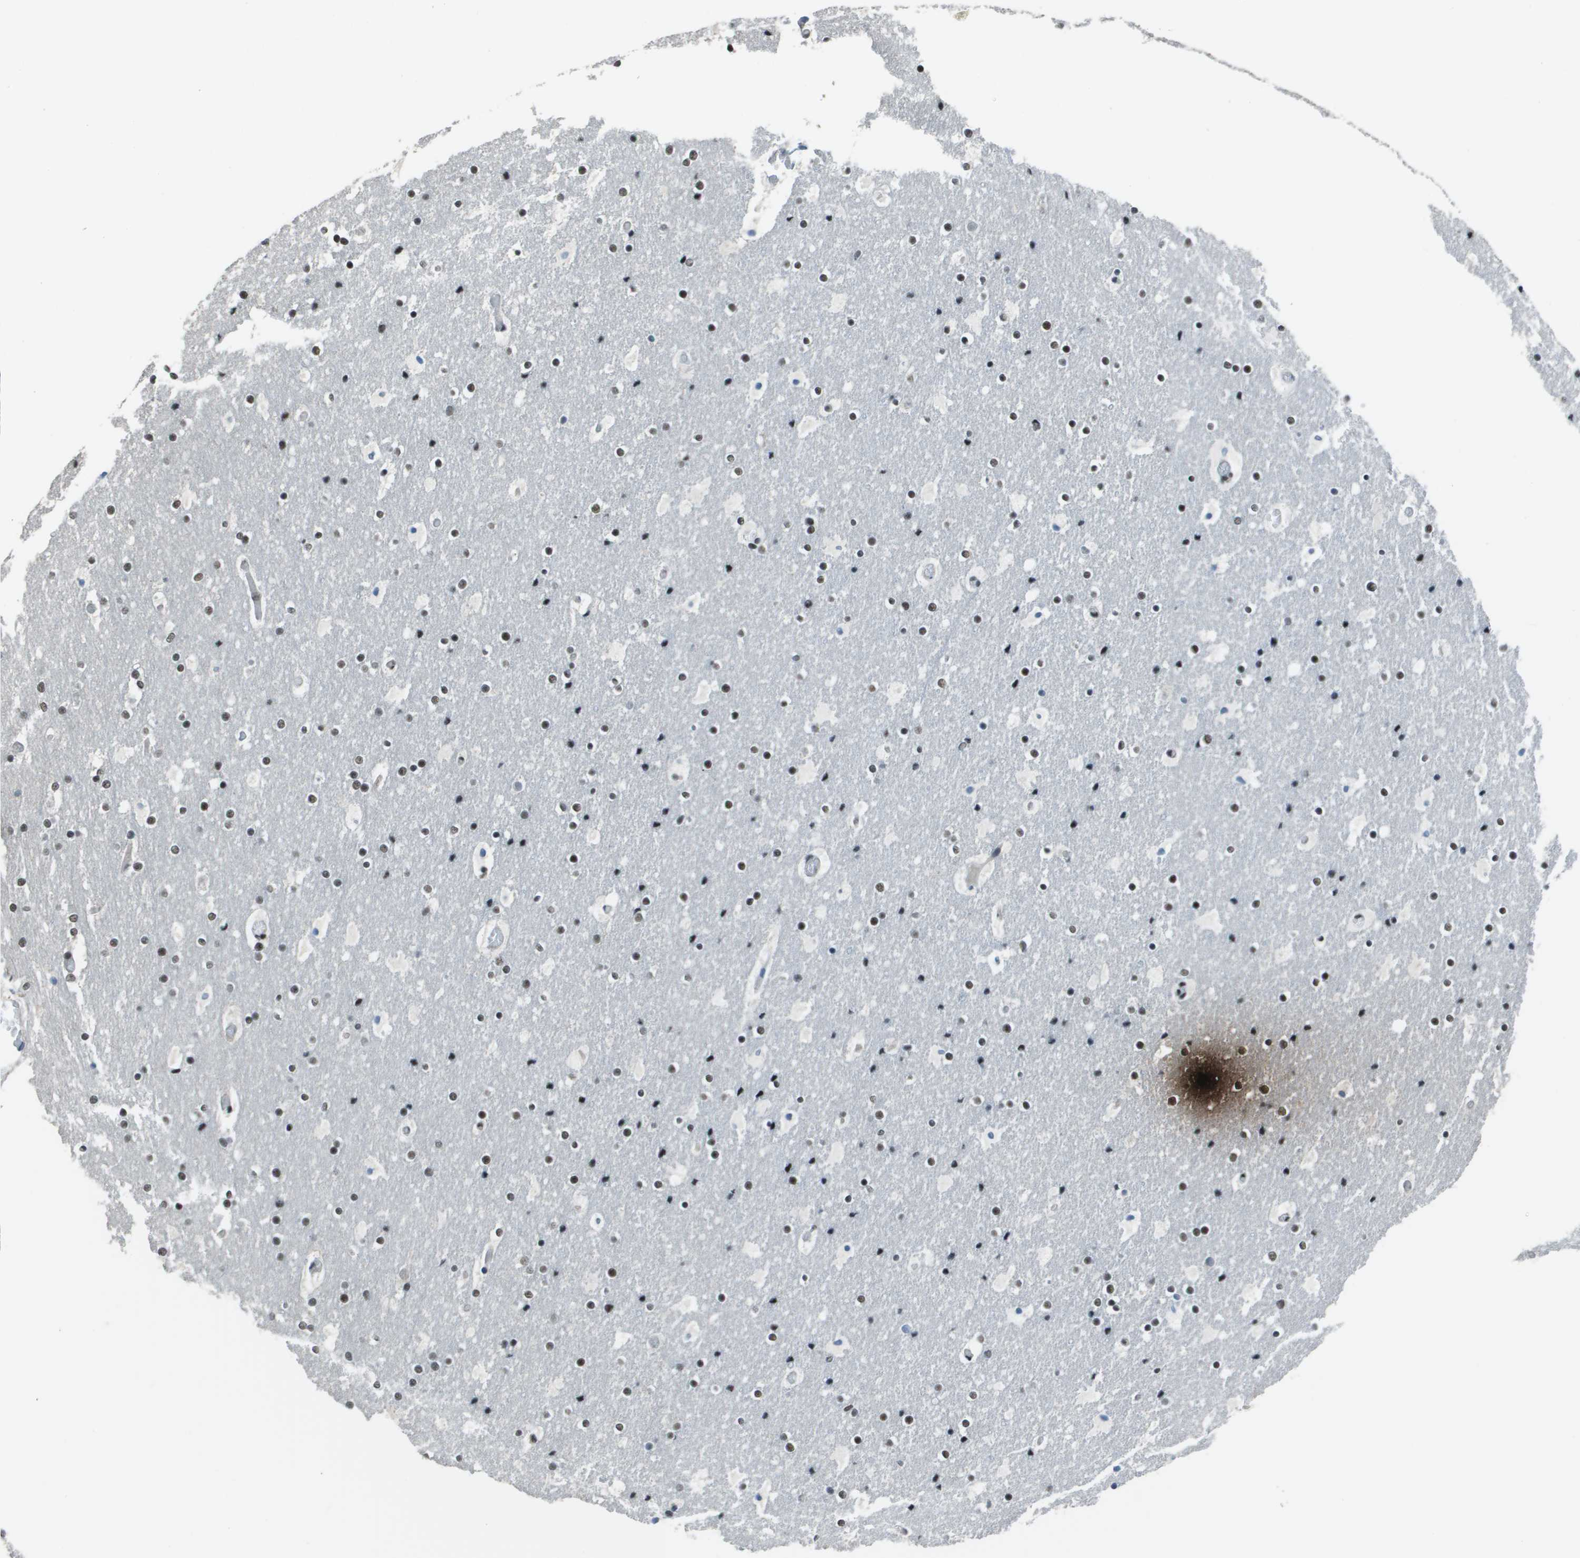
{"staining": {"intensity": "moderate", "quantity": ">75%", "location": "nuclear"}, "tissue": "cerebral cortex", "cell_type": "Endothelial cells", "image_type": "normal", "snomed": [{"axis": "morphology", "description": "Normal tissue, NOS"}, {"axis": "topography", "description": "Cerebral cortex"}], "caption": "IHC (DAB (3,3'-diaminobenzidine)) staining of normal cerebral cortex exhibits moderate nuclear protein positivity in approximately >75% of endothelial cells. The staining was performed using DAB (3,3'-diaminobenzidine), with brown indicating positive protein expression. Nuclei are stained blue with hematoxylin.", "gene": "DEPDC1", "patient": {"sex": "male", "age": 57}}